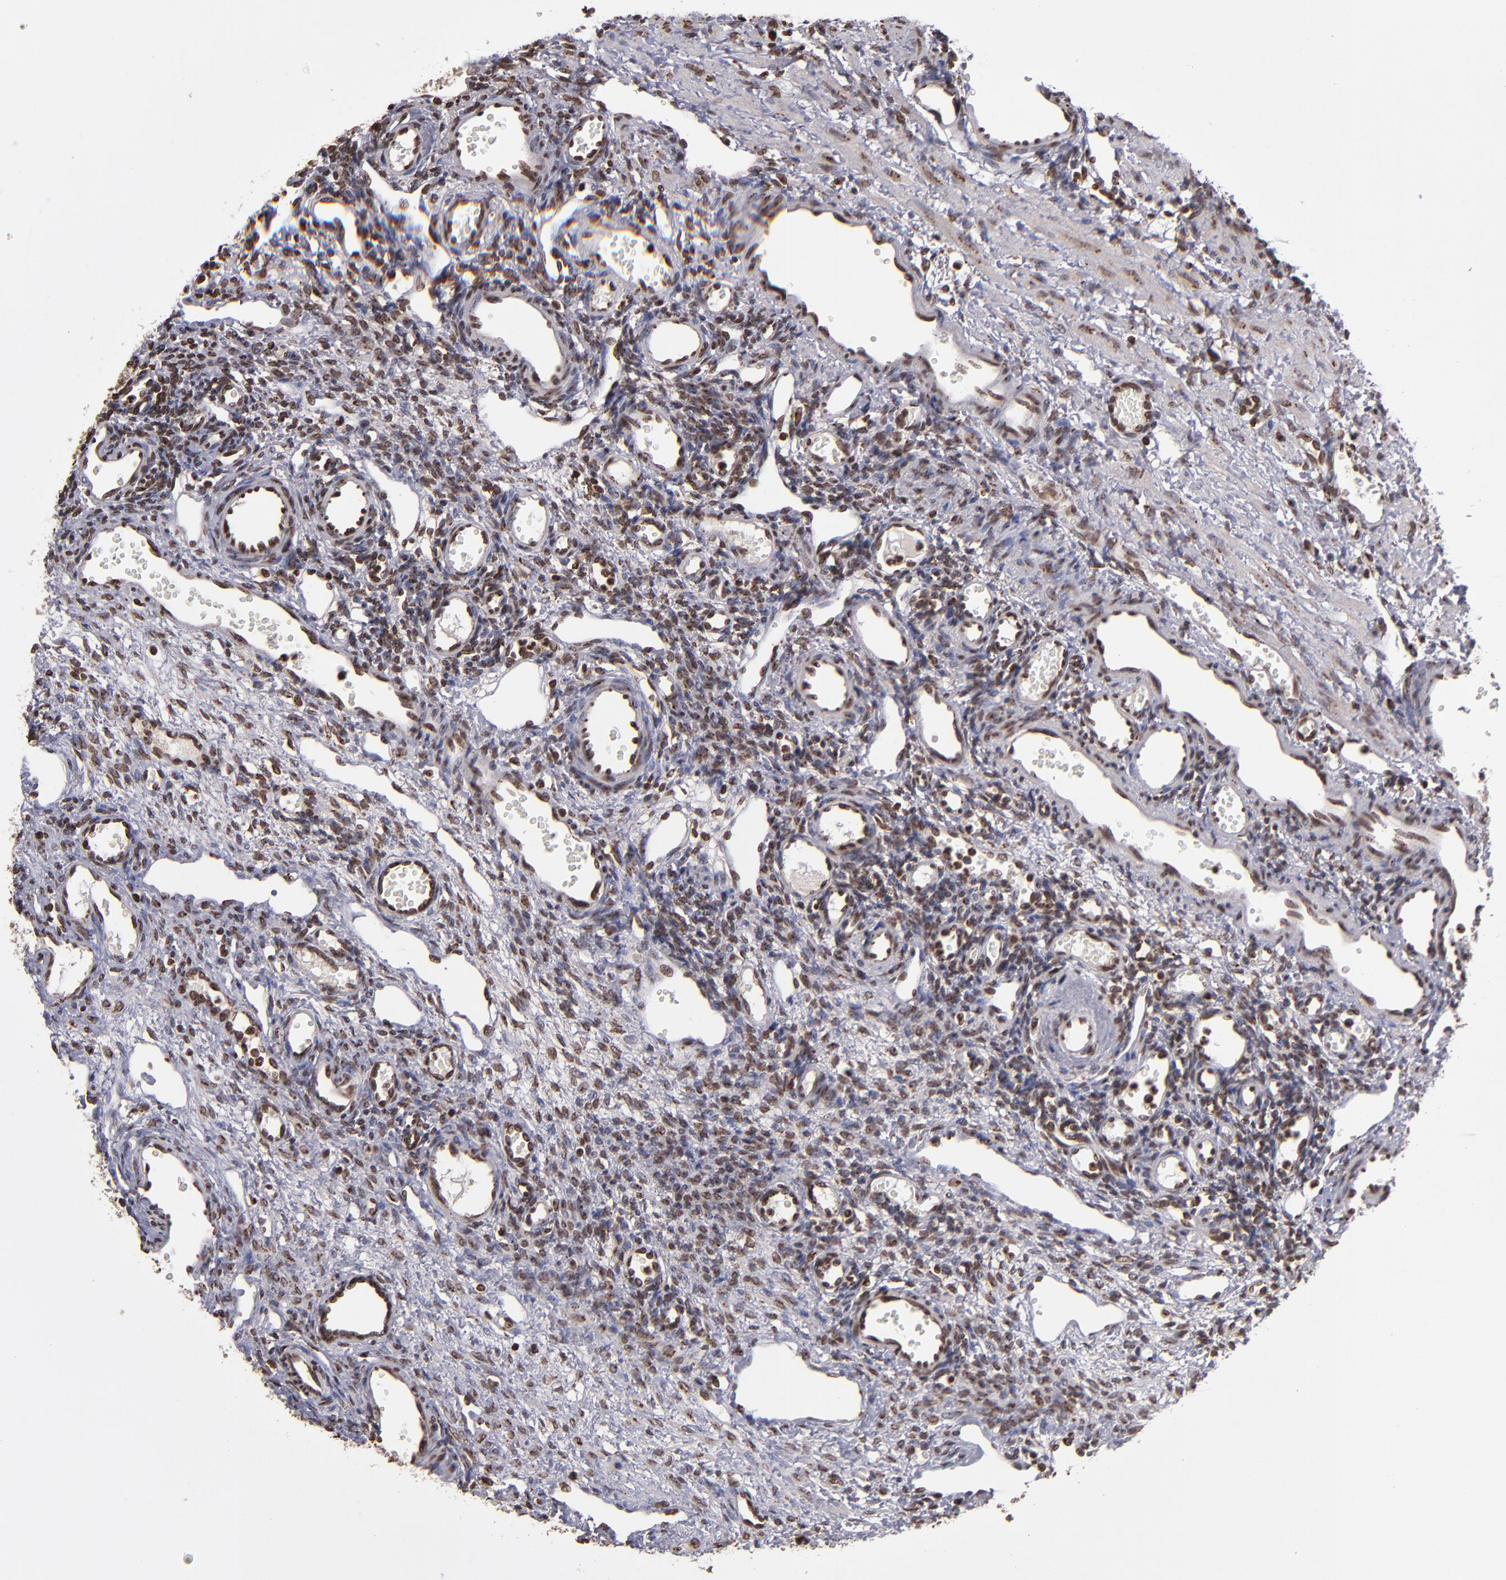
{"staining": {"intensity": "strong", "quantity": ">75%", "location": "cytoplasmic/membranous,nuclear"}, "tissue": "ovary", "cell_type": "Follicle cells", "image_type": "normal", "snomed": [{"axis": "morphology", "description": "Normal tissue, NOS"}, {"axis": "topography", "description": "Ovary"}], "caption": "This photomicrograph exhibits immunohistochemistry staining of normal ovary, with high strong cytoplasmic/membranous,nuclear expression in approximately >75% of follicle cells.", "gene": "CSDC2", "patient": {"sex": "female", "age": 33}}